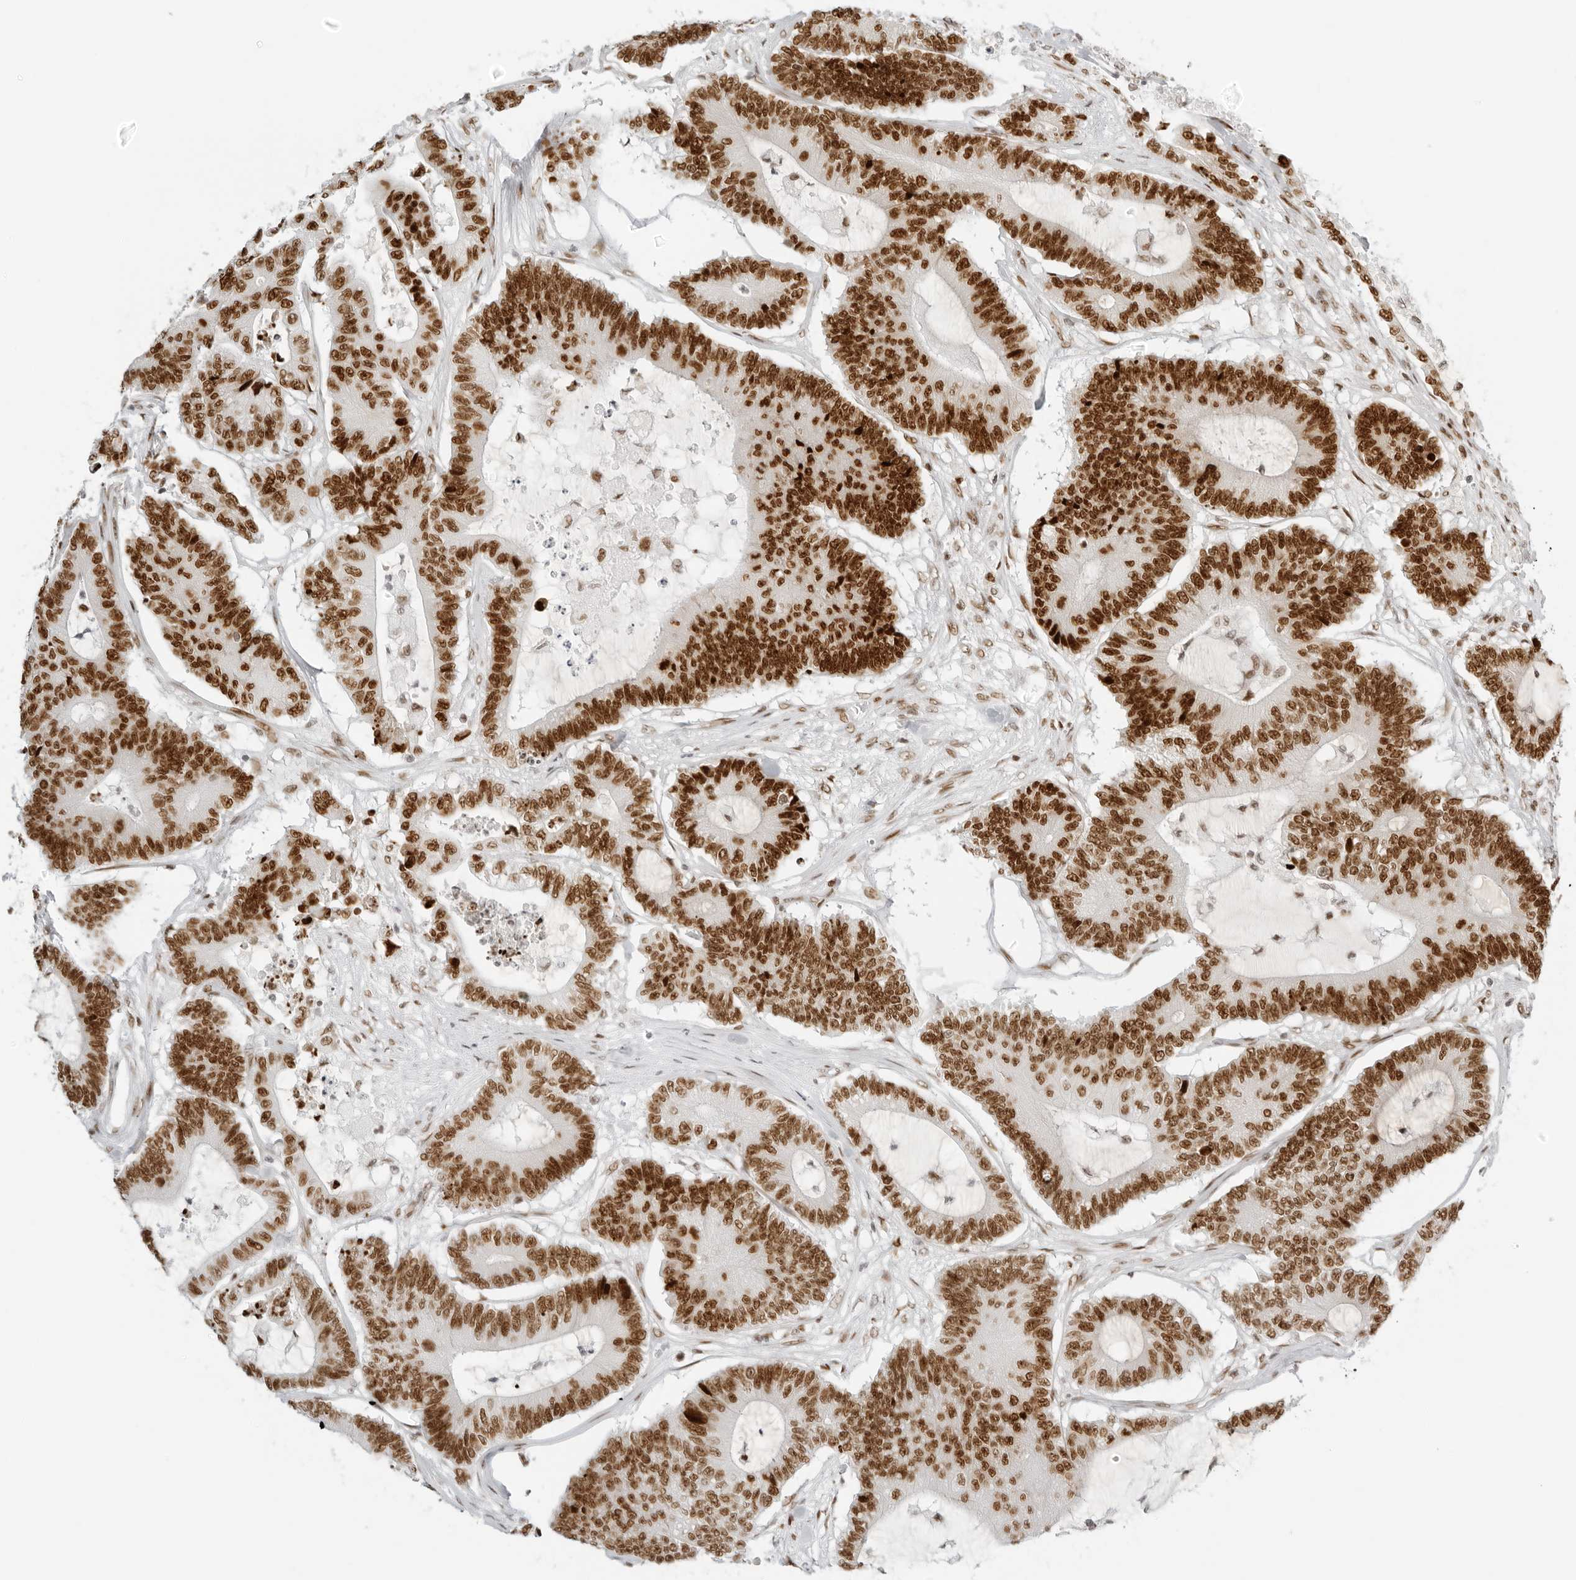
{"staining": {"intensity": "strong", "quantity": ">75%", "location": "nuclear"}, "tissue": "colorectal cancer", "cell_type": "Tumor cells", "image_type": "cancer", "snomed": [{"axis": "morphology", "description": "Adenocarcinoma, NOS"}, {"axis": "topography", "description": "Colon"}], "caption": "This histopathology image reveals immunohistochemistry (IHC) staining of human colorectal cancer (adenocarcinoma), with high strong nuclear expression in about >75% of tumor cells.", "gene": "RCC1", "patient": {"sex": "female", "age": 84}}